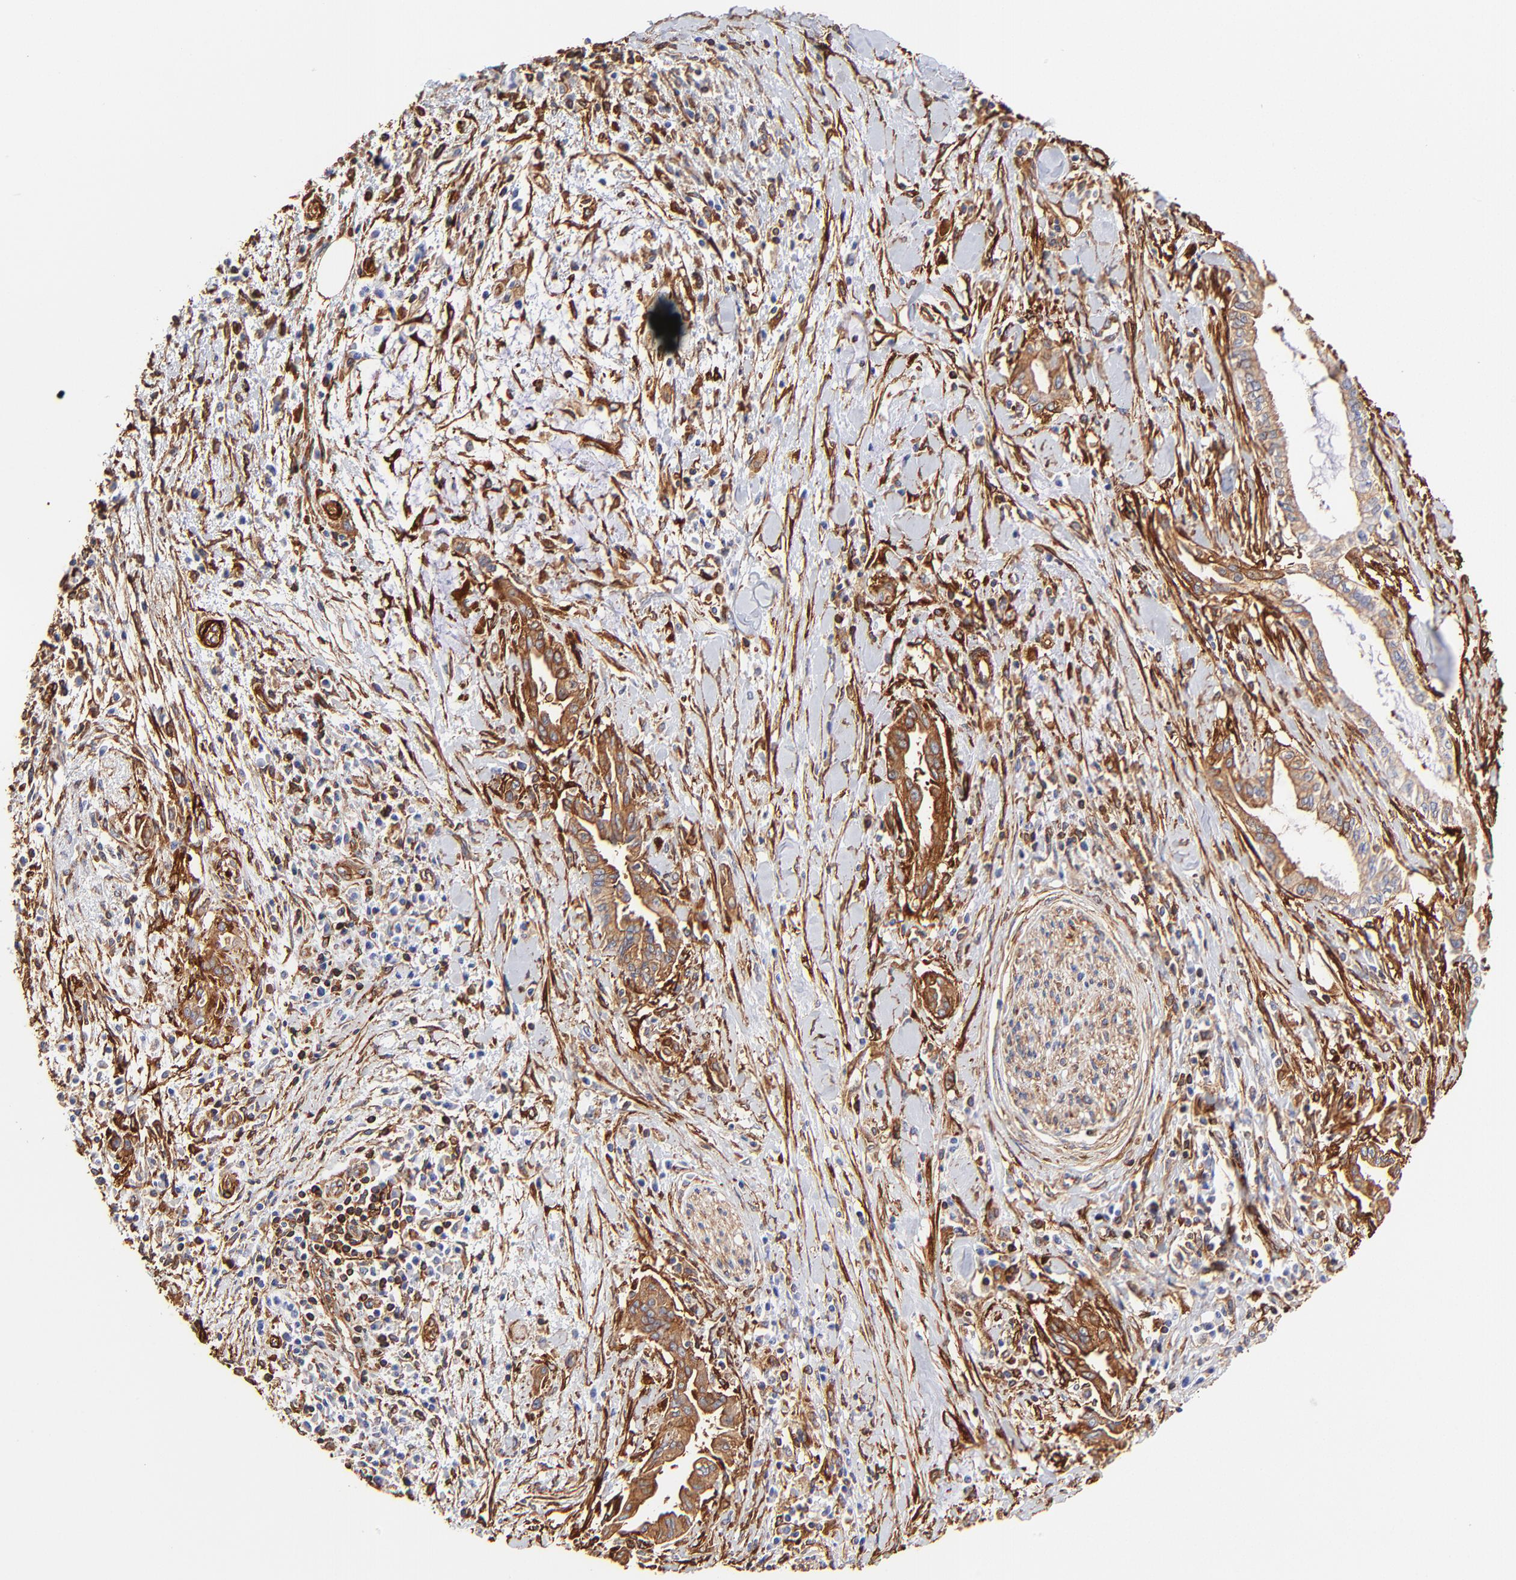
{"staining": {"intensity": "moderate", "quantity": ">75%", "location": "cytoplasmic/membranous"}, "tissue": "pancreatic cancer", "cell_type": "Tumor cells", "image_type": "cancer", "snomed": [{"axis": "morphology", "description": "Adenocarcinoma, NOS"}, {"axis": "topography", "description": "Pancreas"}], "caption": "Tumor cells show medium levels of moderate cytoplasmic/membranous positivity in about >75% of cells in human pancreatic adenocarcinoma. The staining was performed using DAB, with brown indicating positive protein expression. Nuclei are stained blue with hematoxylin.", "gene": "FLNA", "patient": {"sex": "female", "age": 64}}